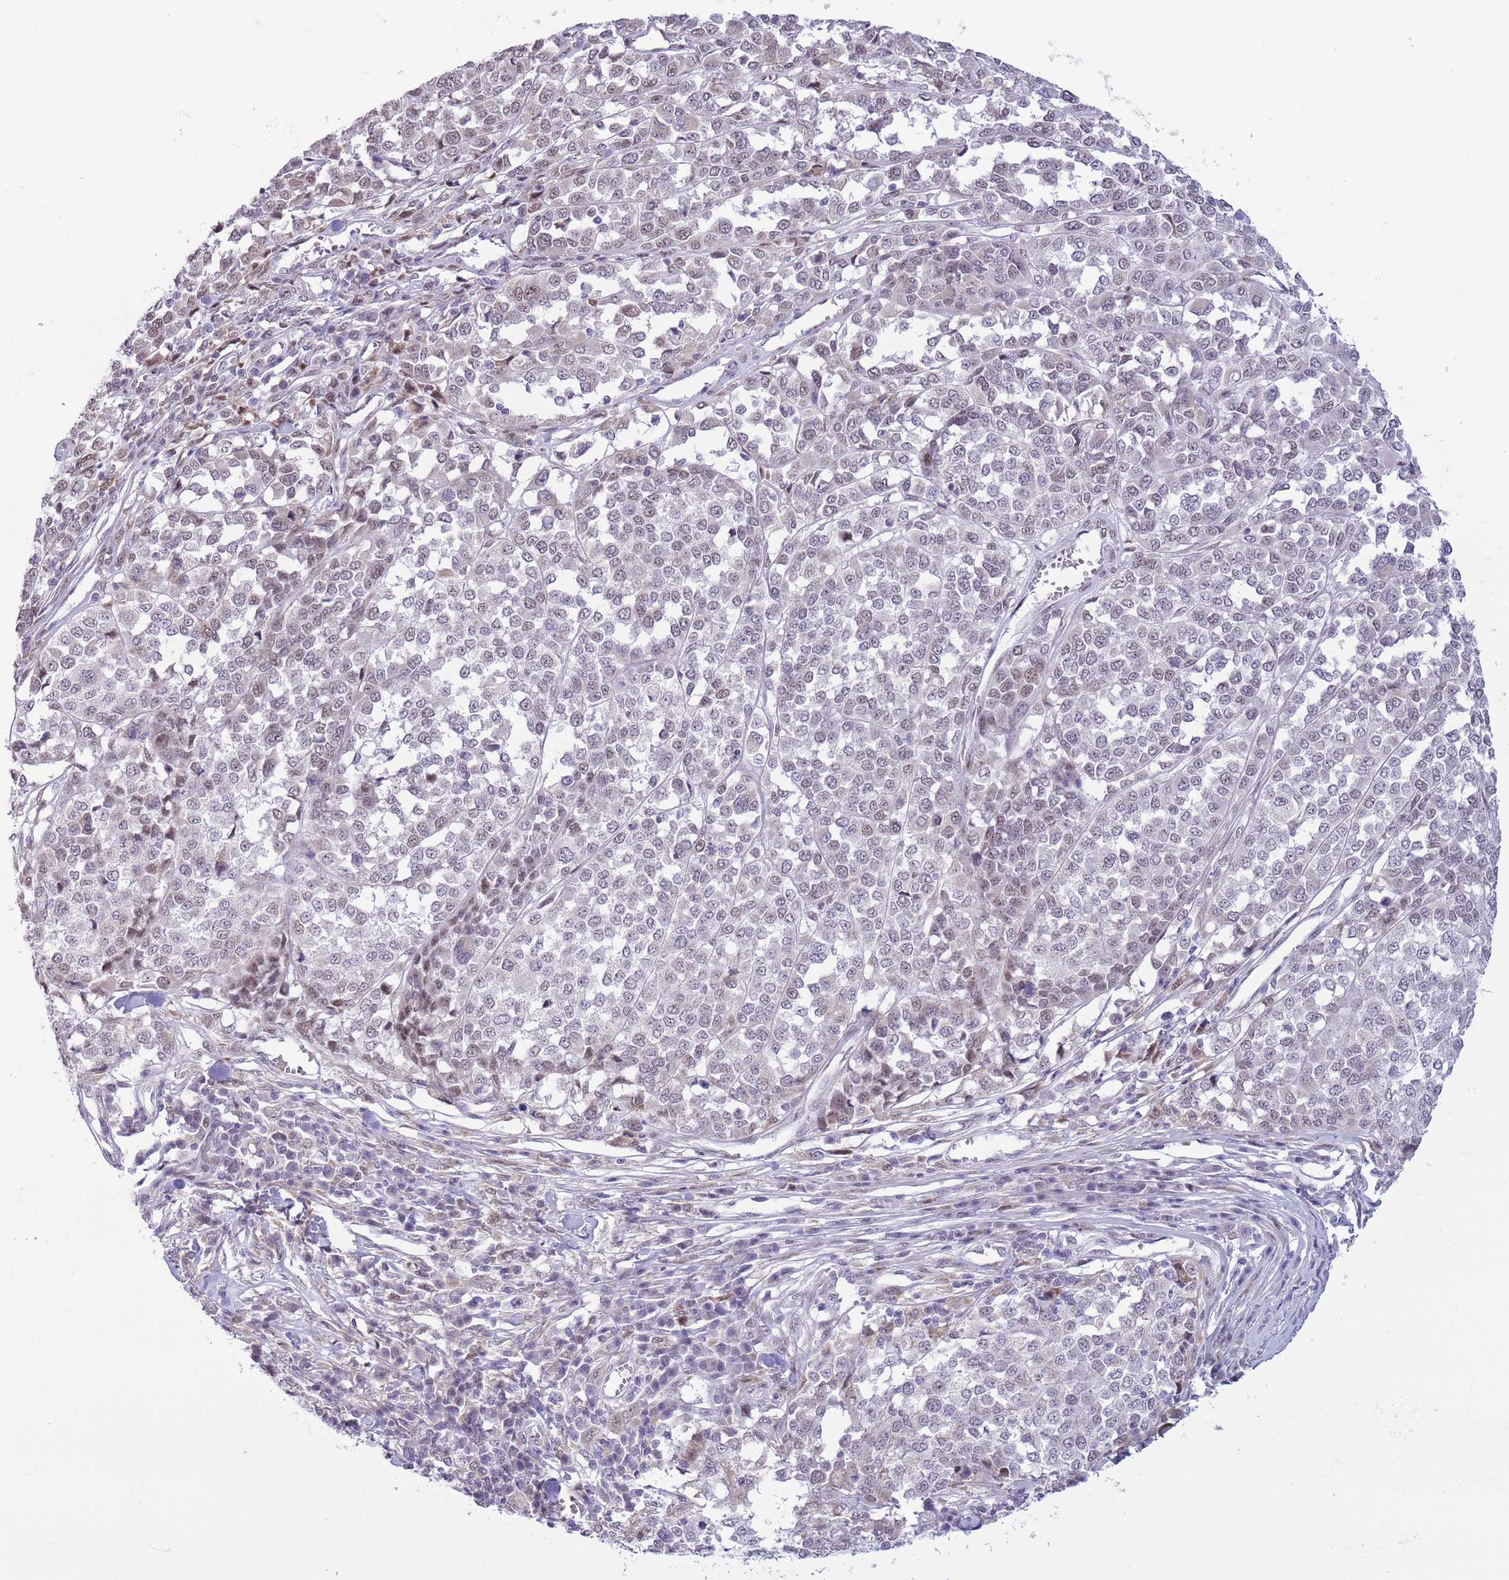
{"staining": {"intensity": "negative", "quantity": "none", "location": "none"}, "tissue": "melanoma", "cell_type": "Tumor cells", "image_type": "cancer", "snomed": [{"axis": "morphology", "description": "Malignant melanoma, Metastatic site"}, {"axis": "topography", "description": "Lymph node"}], "caption": "This micrograph is of malignant melanoma (metastatic site) stained with immunohistochemistry to label a protein in brown with the nuclei are counter-stained blue. There is no positivity in tumor cells.", "gene": "ZNF576", "patient": {"sex": "male", "age": 44}}